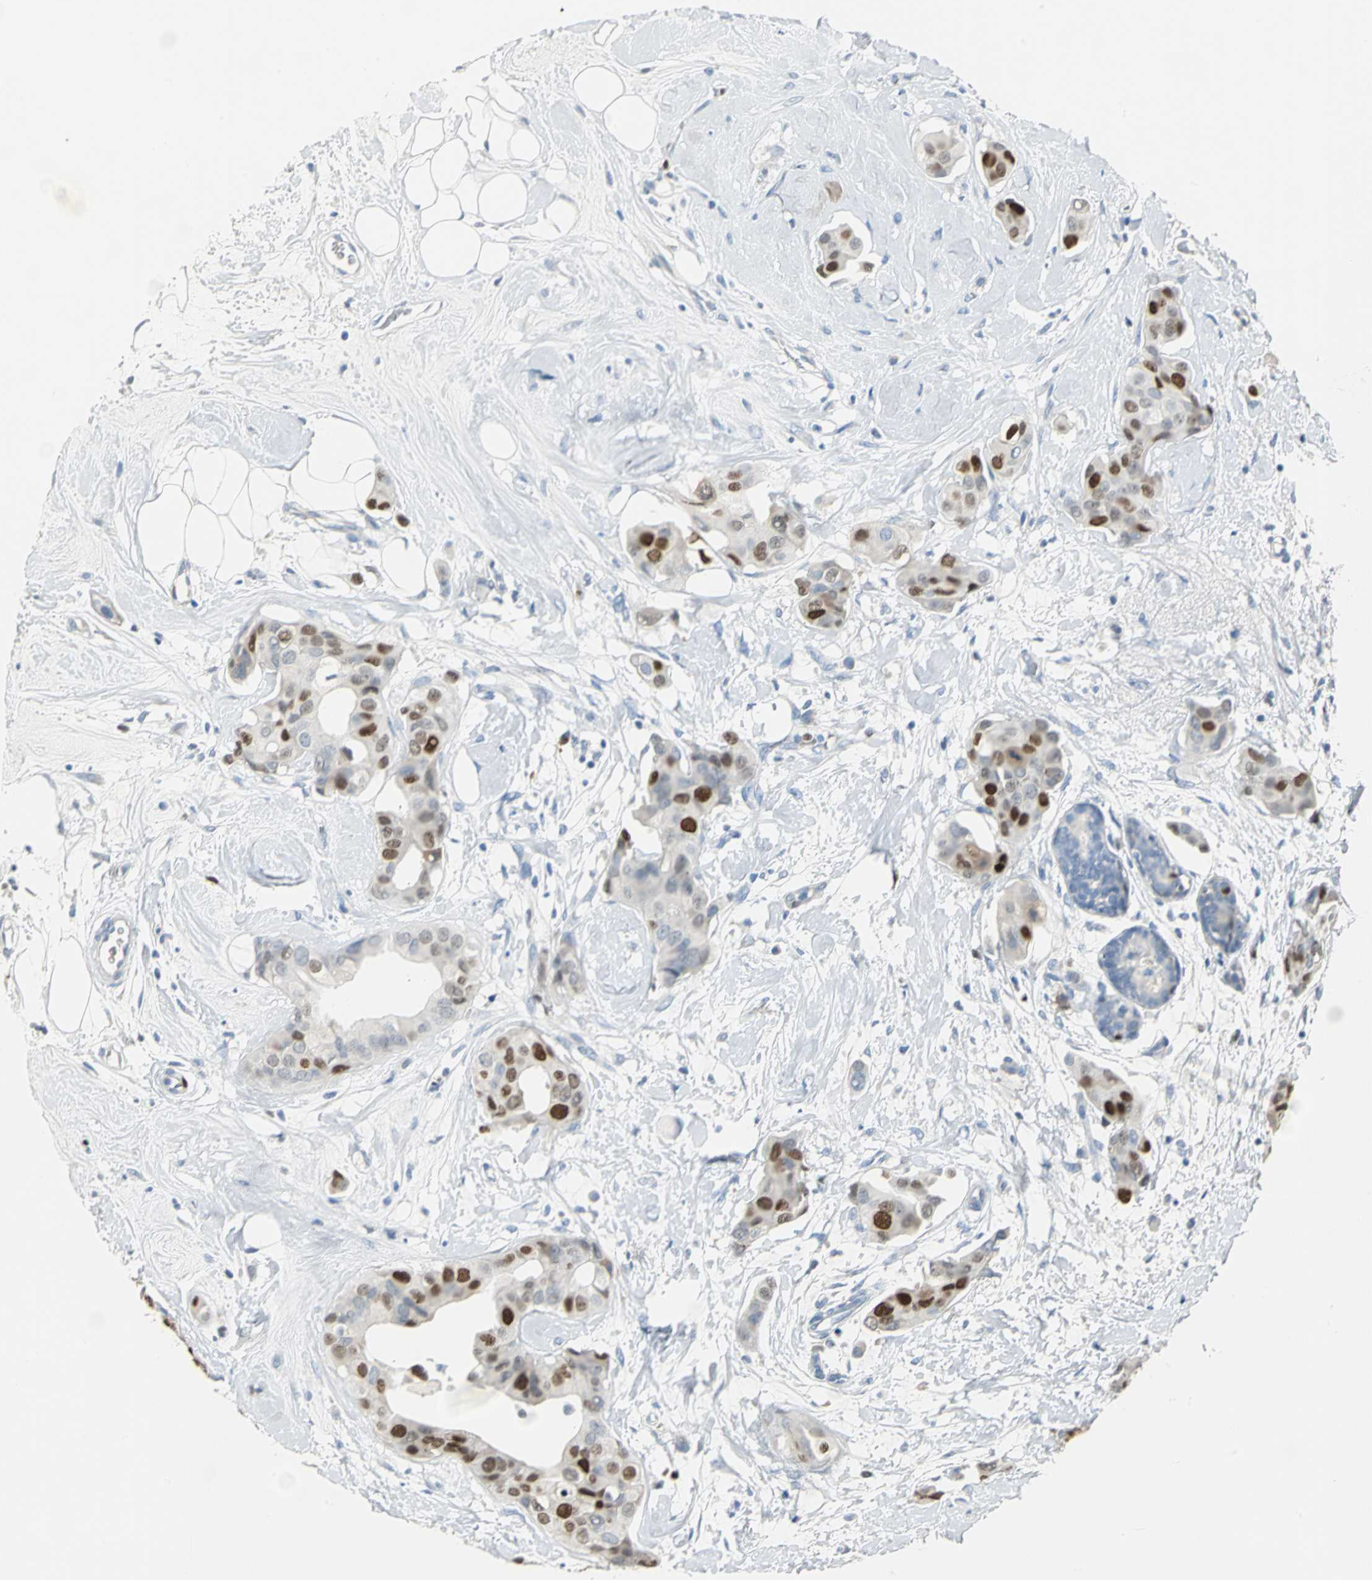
{"staining": {"intensity": "strong", "quantity": ">75%", "location": "nuclear"}, "tissue": "breast cancer", "cell_type": "Tumor cells", "image_type": "cancer", "snomed": [{"axis": "morphology", "description": "Duct carcinoma"}, {"axis": "topography", "description": "Breast"}], "caption": "A micrograph of breast cancer stained for a protein demonstrates strong nuclear brown staining in tumor cells. The protein of interest is stained brown, and the nuclei are stained in blue (DAB (3,3'-diaminobenzidine) IHC with brightfield microscopy, high magnification).", "gene": "MCM4", "patient": {"sex": "female", "age": 40}}